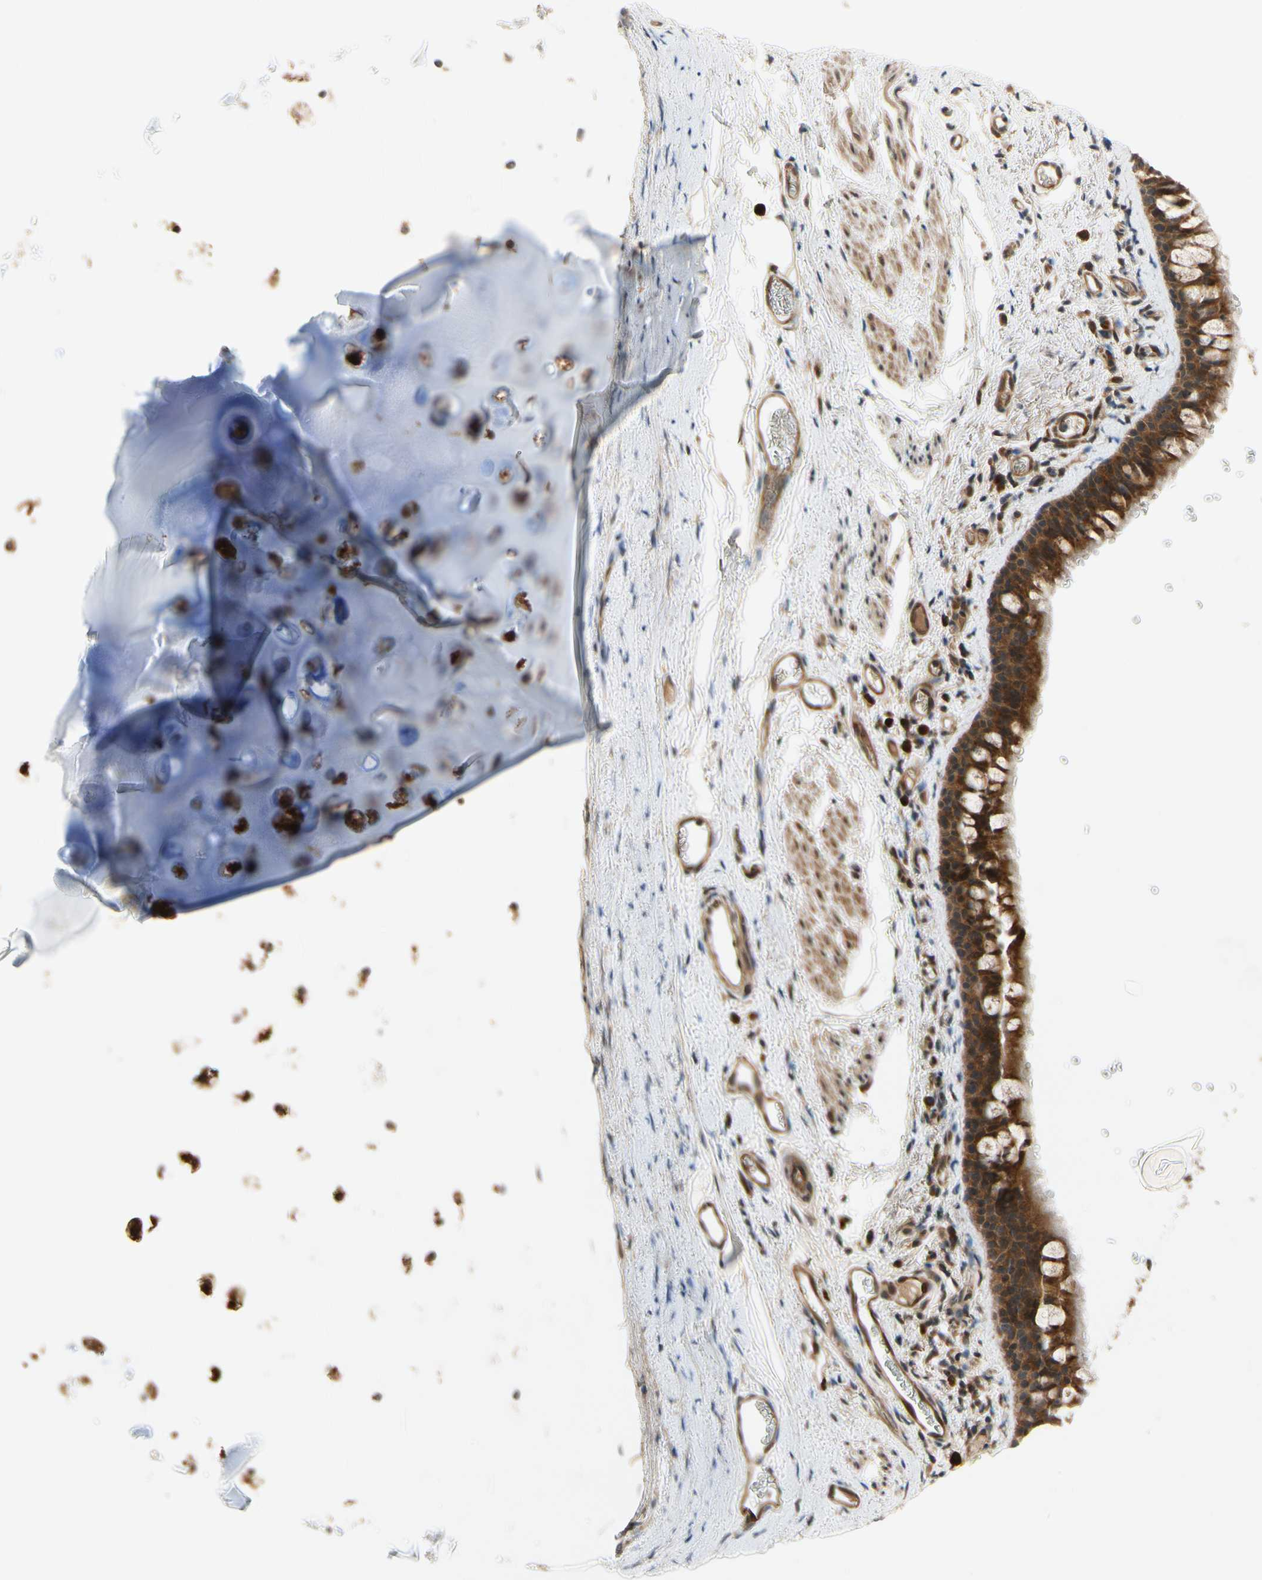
{"staining": {"intensity": "strong", "quantity": ">75%", "location": "cytoplasmic/membranous"}, "tissue": "bronchus", "cell_type": "Respiratory epithelial cells", "image_type": "normal", "snomed": [{"axis": "morphology", "description": "Normal tissue, NOS"}, {"axis": "morphology", "description": "Malignant melanoma, Metastatic site"}, {"axis": "topography", "description": "Bronchus"}, {"axis": "topography", "description": "Lung"}], "caption": "A brown stain shows strong cytoplasmic/membranous staining of a protein in respiratory epithelial cells of normal bronchus. The staining was performed using DAB to visualize the protein expression in brown, while the nuclei were stained in blue with hematoxylin (Magnification: 20x).", "gene": "TDRP", "patient": {"sex": "male", "age": 64}}